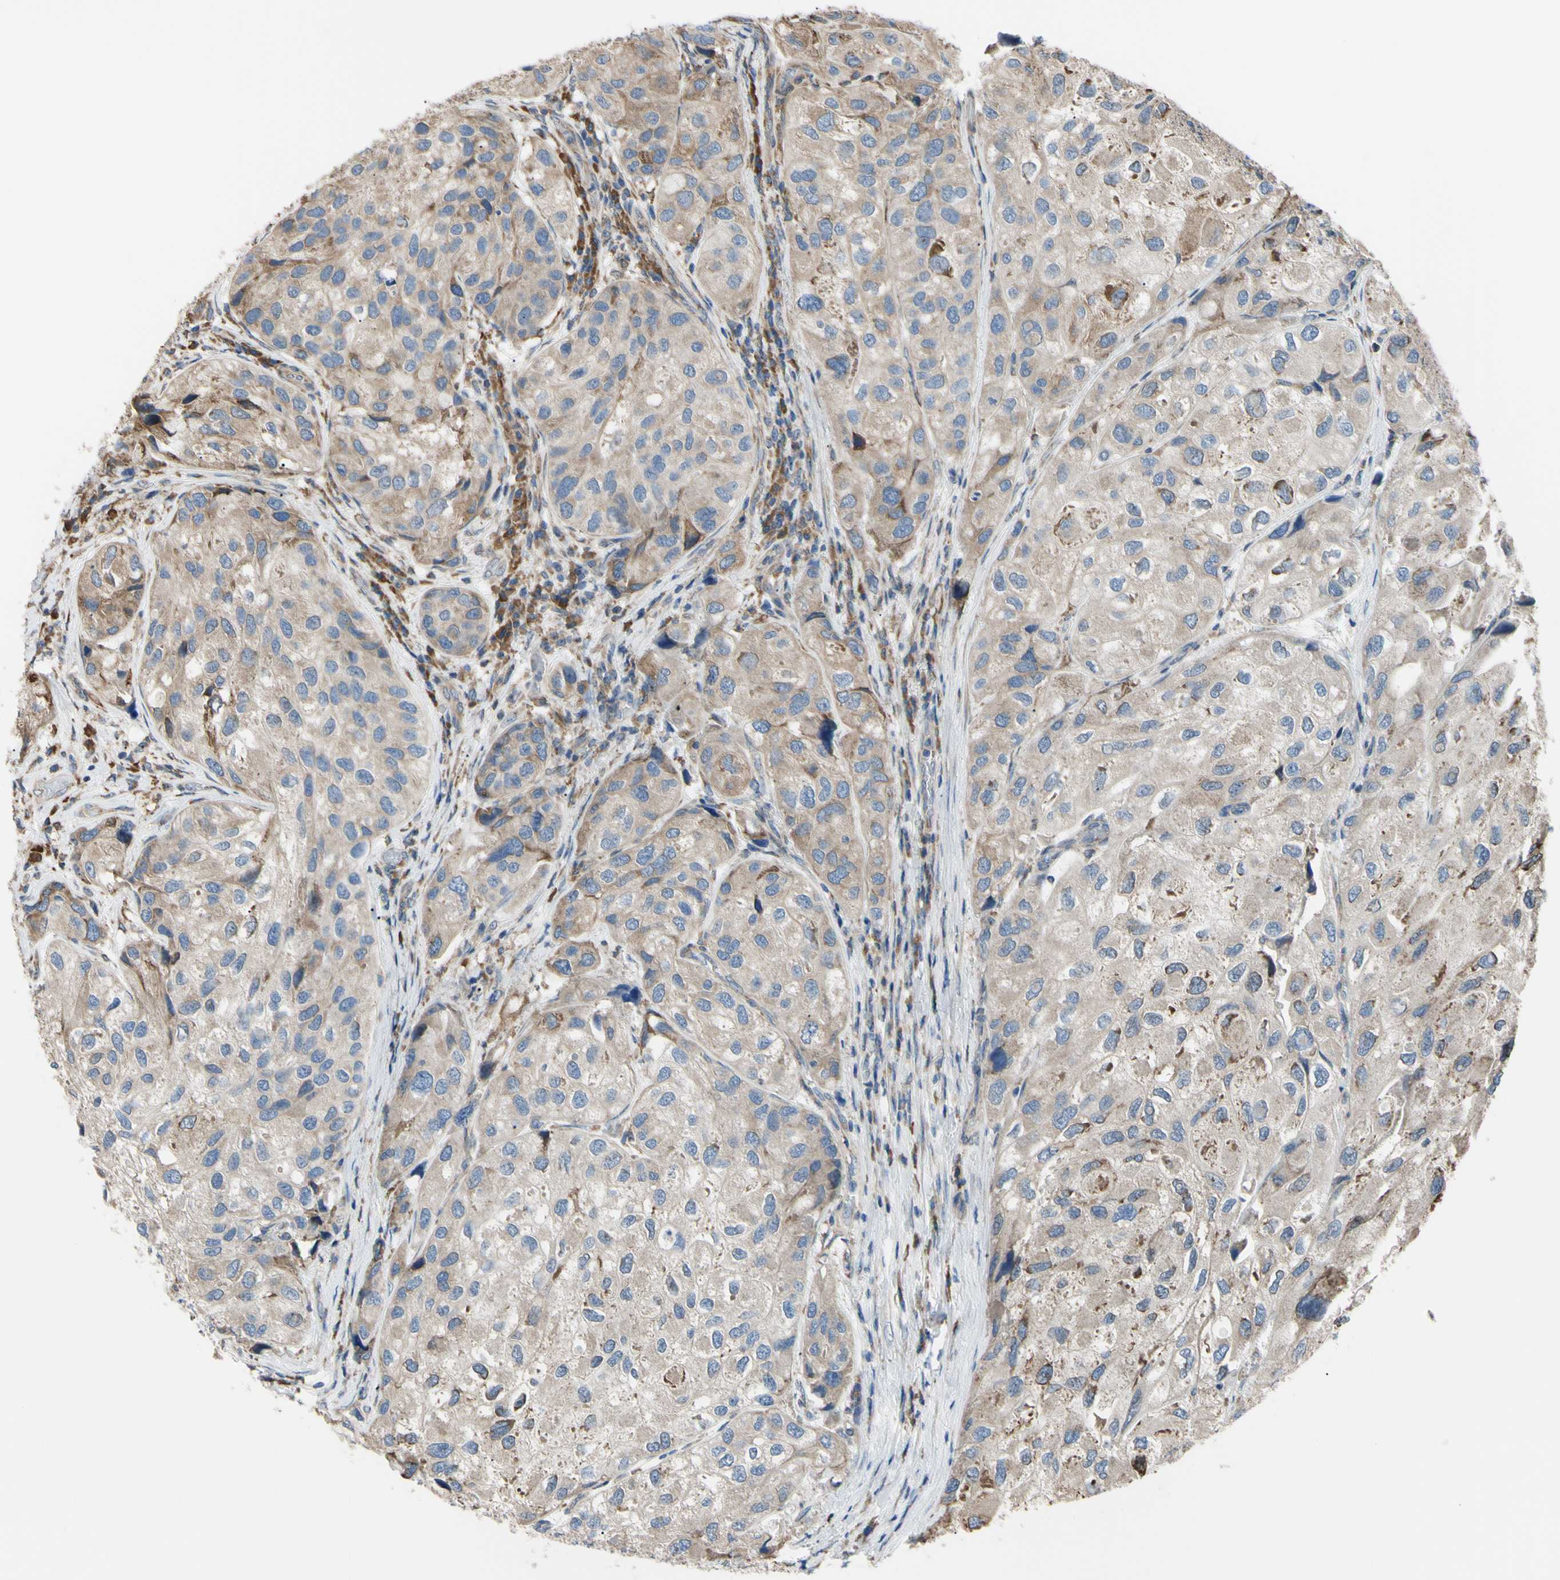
{"staining": {"intensity": "weak", "quantity": ">75%", "location": "cytoplasmic/membranous"}, "tissue": "urothelial cancer", "cell_type": "Tumor cells", "image_type": "cancer", "snomed": [{"axis": "morphology", "description": "Urothelial carcinoma, High grade"}, {"axis": "topography", "description": "Urinary bladder"}], "caption": "This is a micrograph of immunohistochemistry (IHC) staining of urothelial cancer, which shows weak positivity in the cytoplasmic/membranous of tumor cells.", "gene": "BMF", "patient": {"sex": "female", "age": 64}}